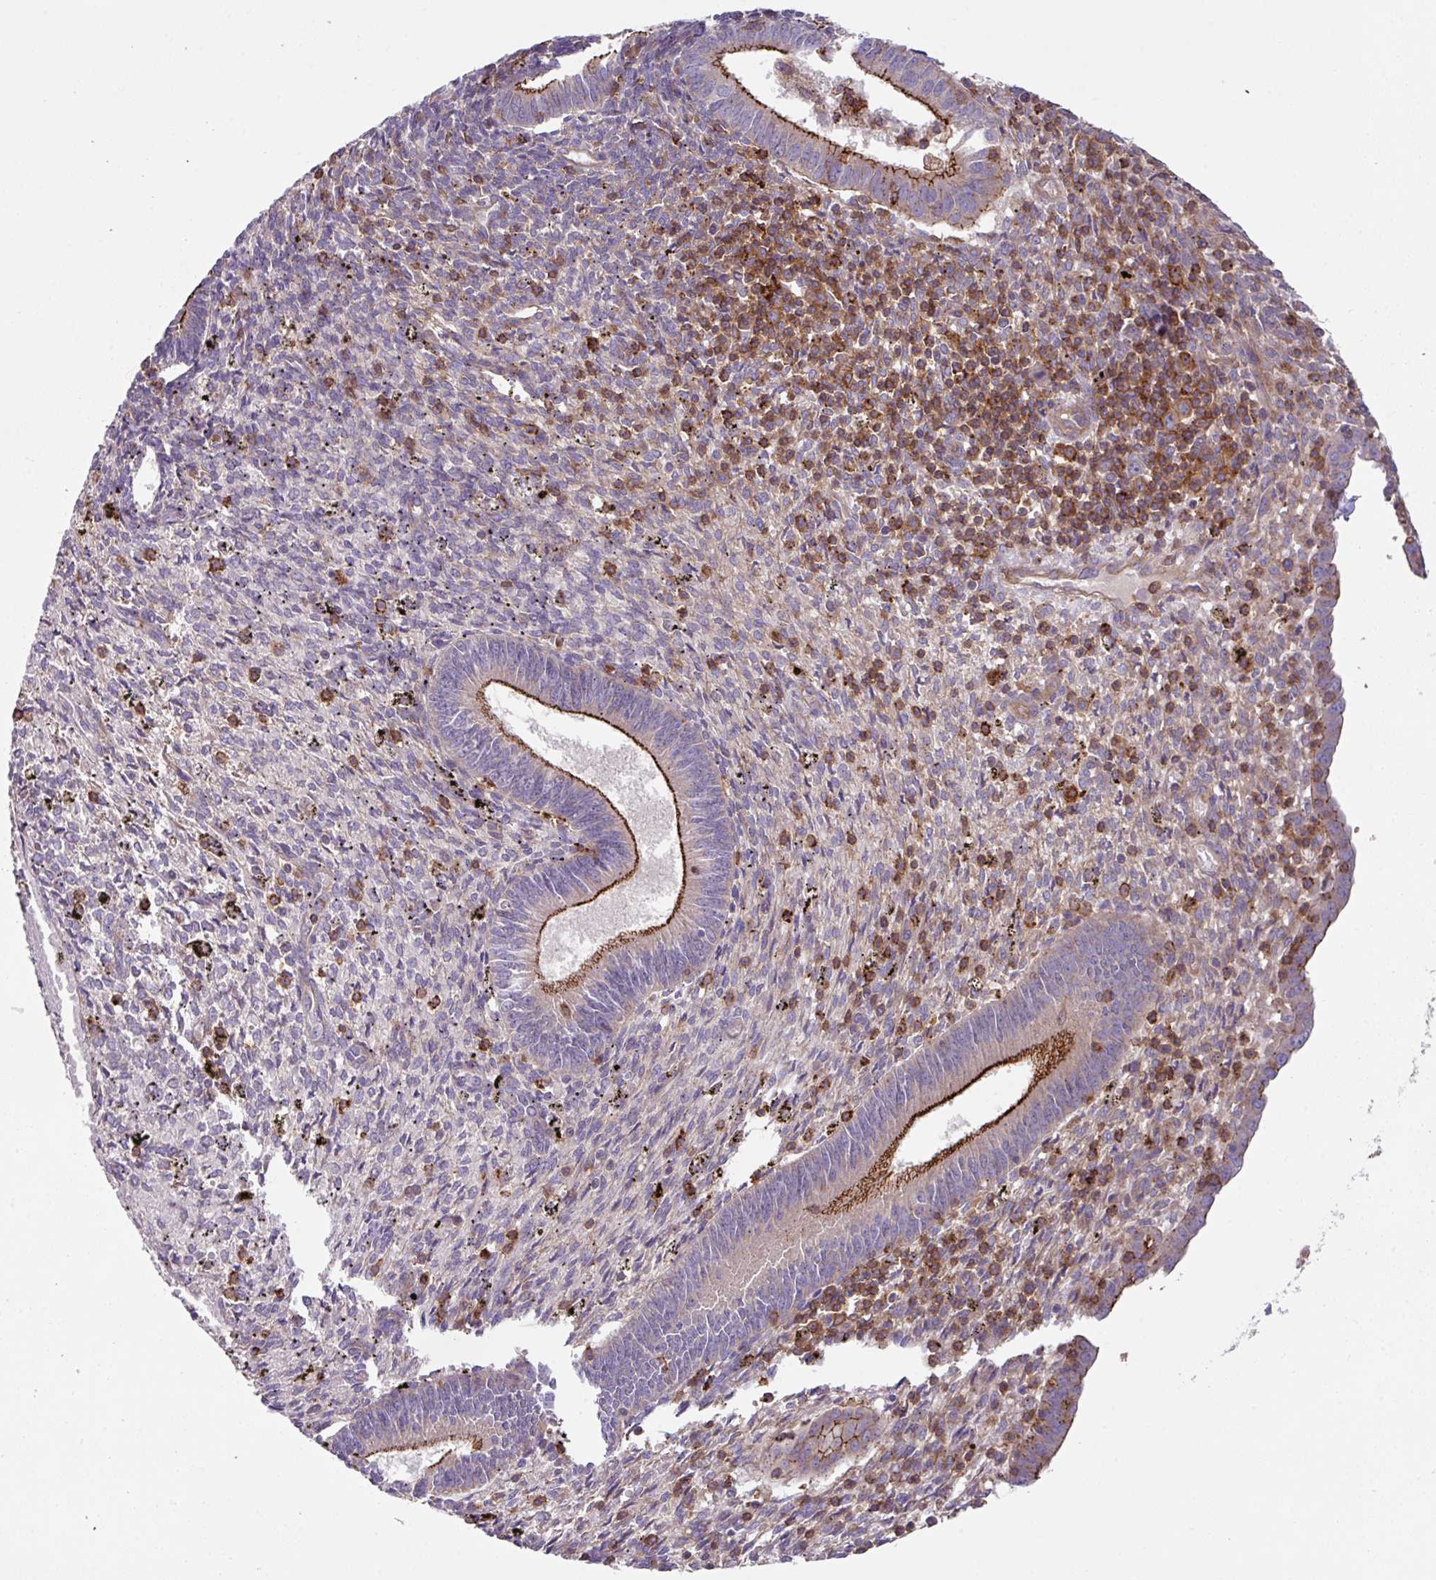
{"staining": {"intensity": "moderate", "quantity": "25%-75%", "location": "cytoplasmic/membranous"}, "tissue": "endometrium", "cell_type": "Cells in endometrial stroma", "image_type": "normal", "snomed": [{"axis": "morphology", "description": "Normal tissue, NOS"}, {"axis": "topography", "description": "Endometrium"}], "caption": "Immunohistochemical staining of benign endometrium demonstrates medium levels of moderate cytoplasmic/membranous staining in approximately 25%-75% of cells in endometrial stroma. (DAB = brown stain, brightfield microscopy at high magnification).", "gene": "RIC1", "patient": {"sex": "female", "age": 41}}